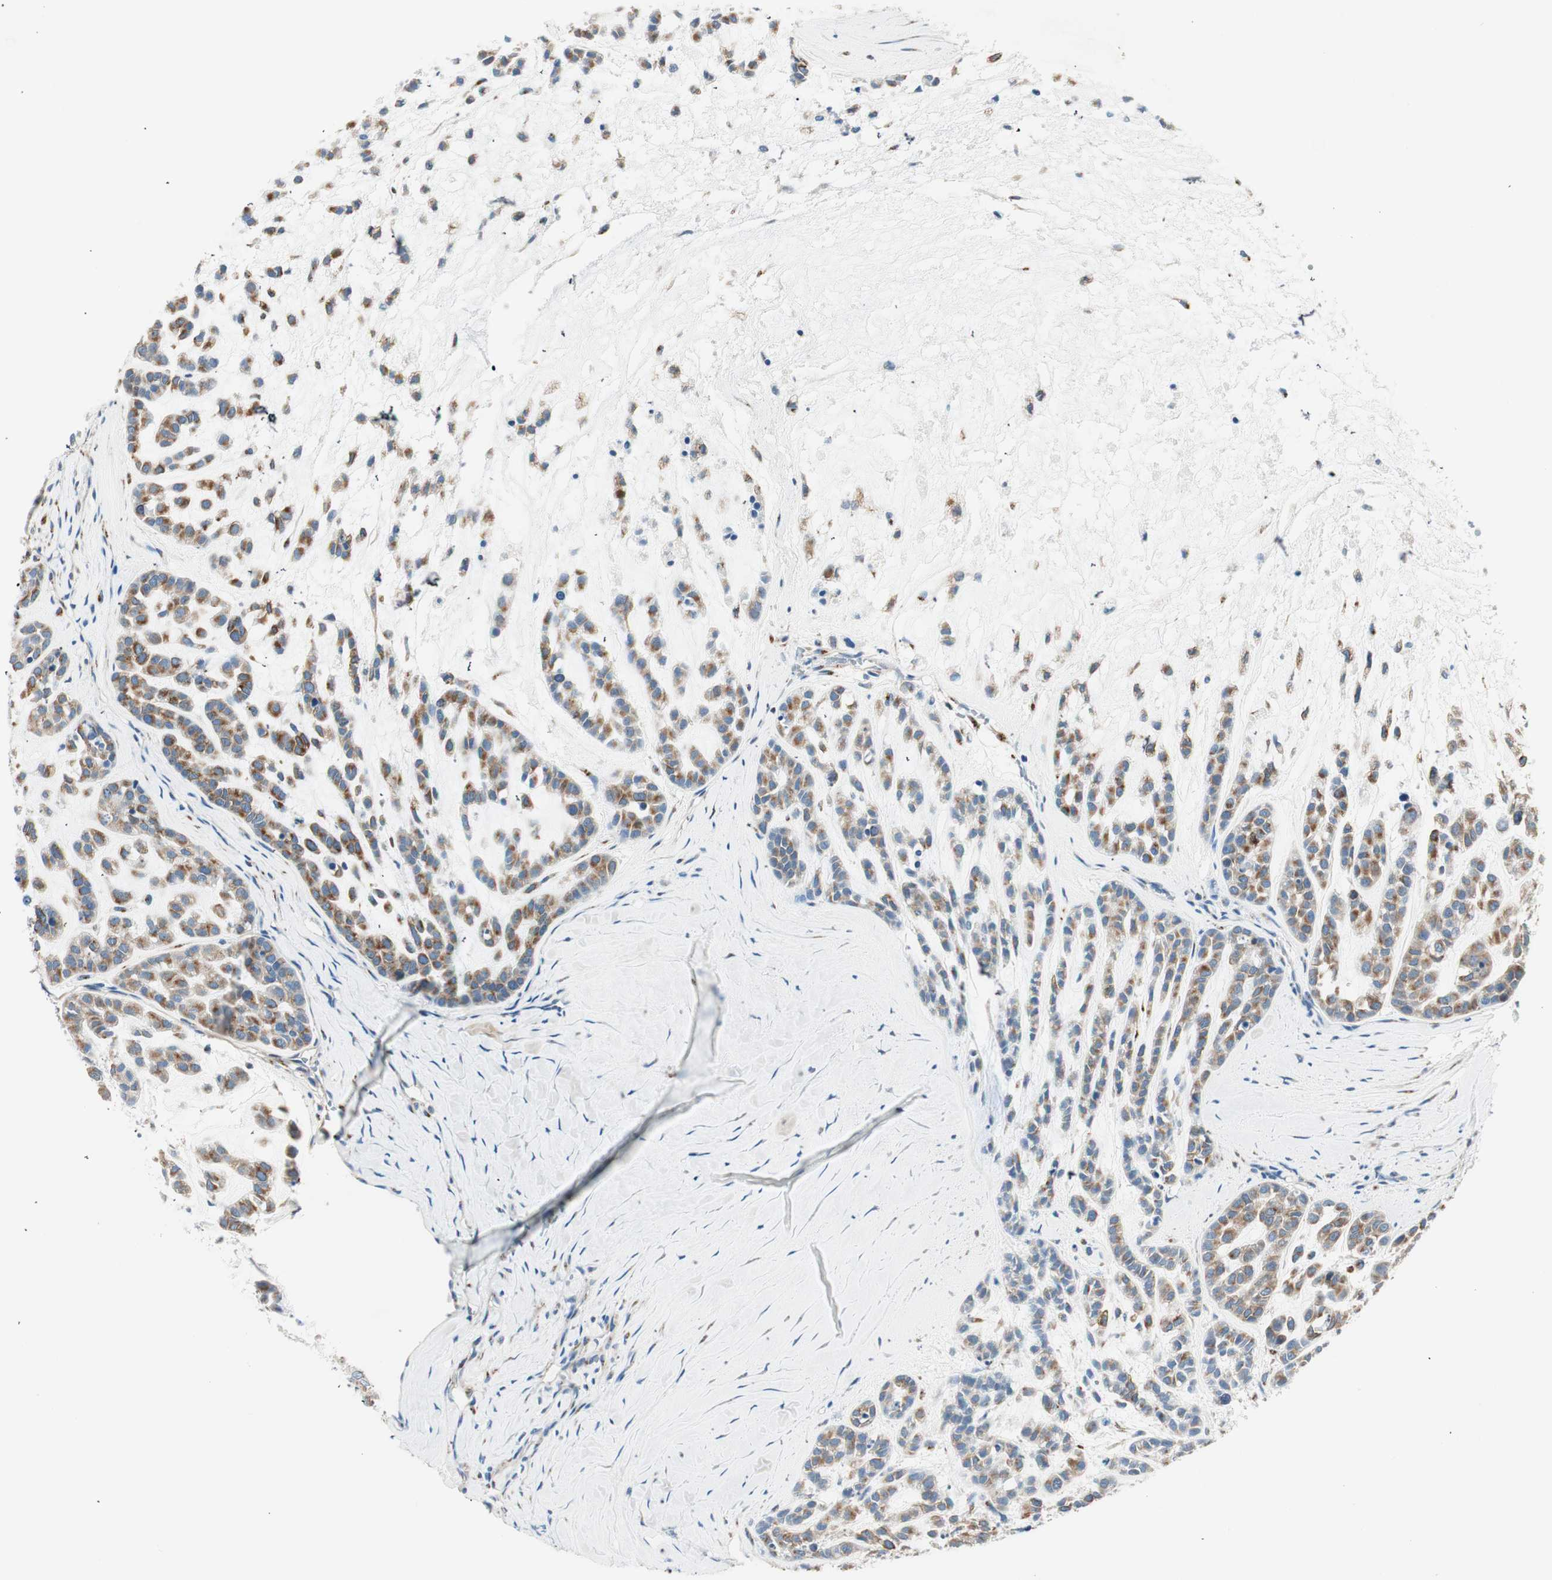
{"staining": {"intensity": "moderate", "quantity": ">75%", "location": "cytoplasmic/membranous"}, "tissue": "head and neck cancer", "cell_type": "Tumor cells", "image_type": "cancer", "snomed": [{"axis": "morphology", "description": "Adenocarcinoma, NOS"}, {"axis": "morphology", "description": "Adenoma, NOS"}, {"axis": "topography", "description": "Head-Neck"}], "caption": "Tumor cells display moderate cytoplasmic/membranous staining in approximately >75% of cells in head and neck cancer. The staining is performed using DAB (3,3'-diaminobenzidine) brown chromogen to label protein expression. The nuclei are counter-stained blue using hematoxylin.", "gene": "TMF1", "patient": {"sex": "female", "age": 55}}